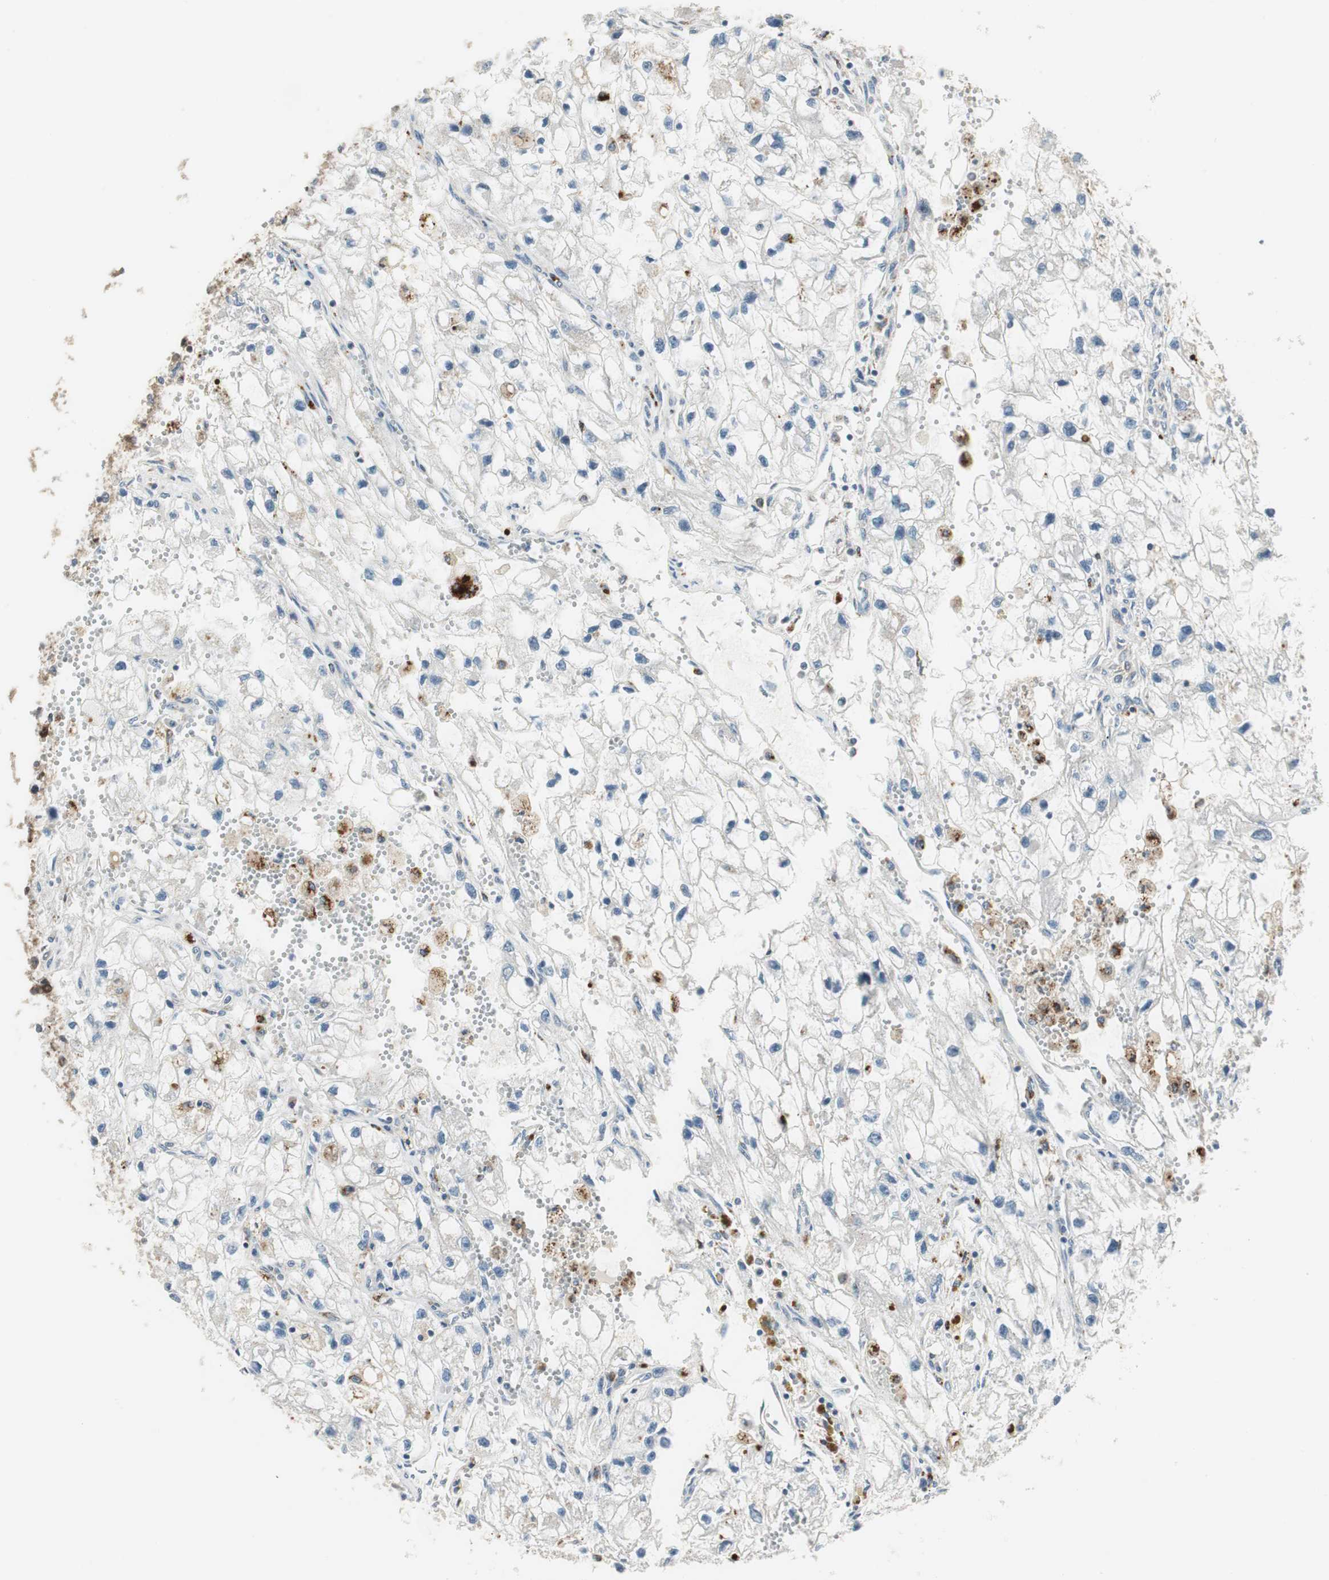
{"staining": {"intensity": "negative", "quantity": "none", "location": "none"}, "tissue": "renal cancer", "cell_type": "Tumor cells", "image_type": "cancer", "snomed": [{"axis": "morphology", "description": "Adenocarcinoma, NOS"}, {"axis": "topography", "description": "Kidney"}], "caption": "The micrograph reveals no staining of tumor cells in renal cancer (adenocarcinoma).", "gene": "NCK1", "patient": {"sex": "female", "age": 70}}